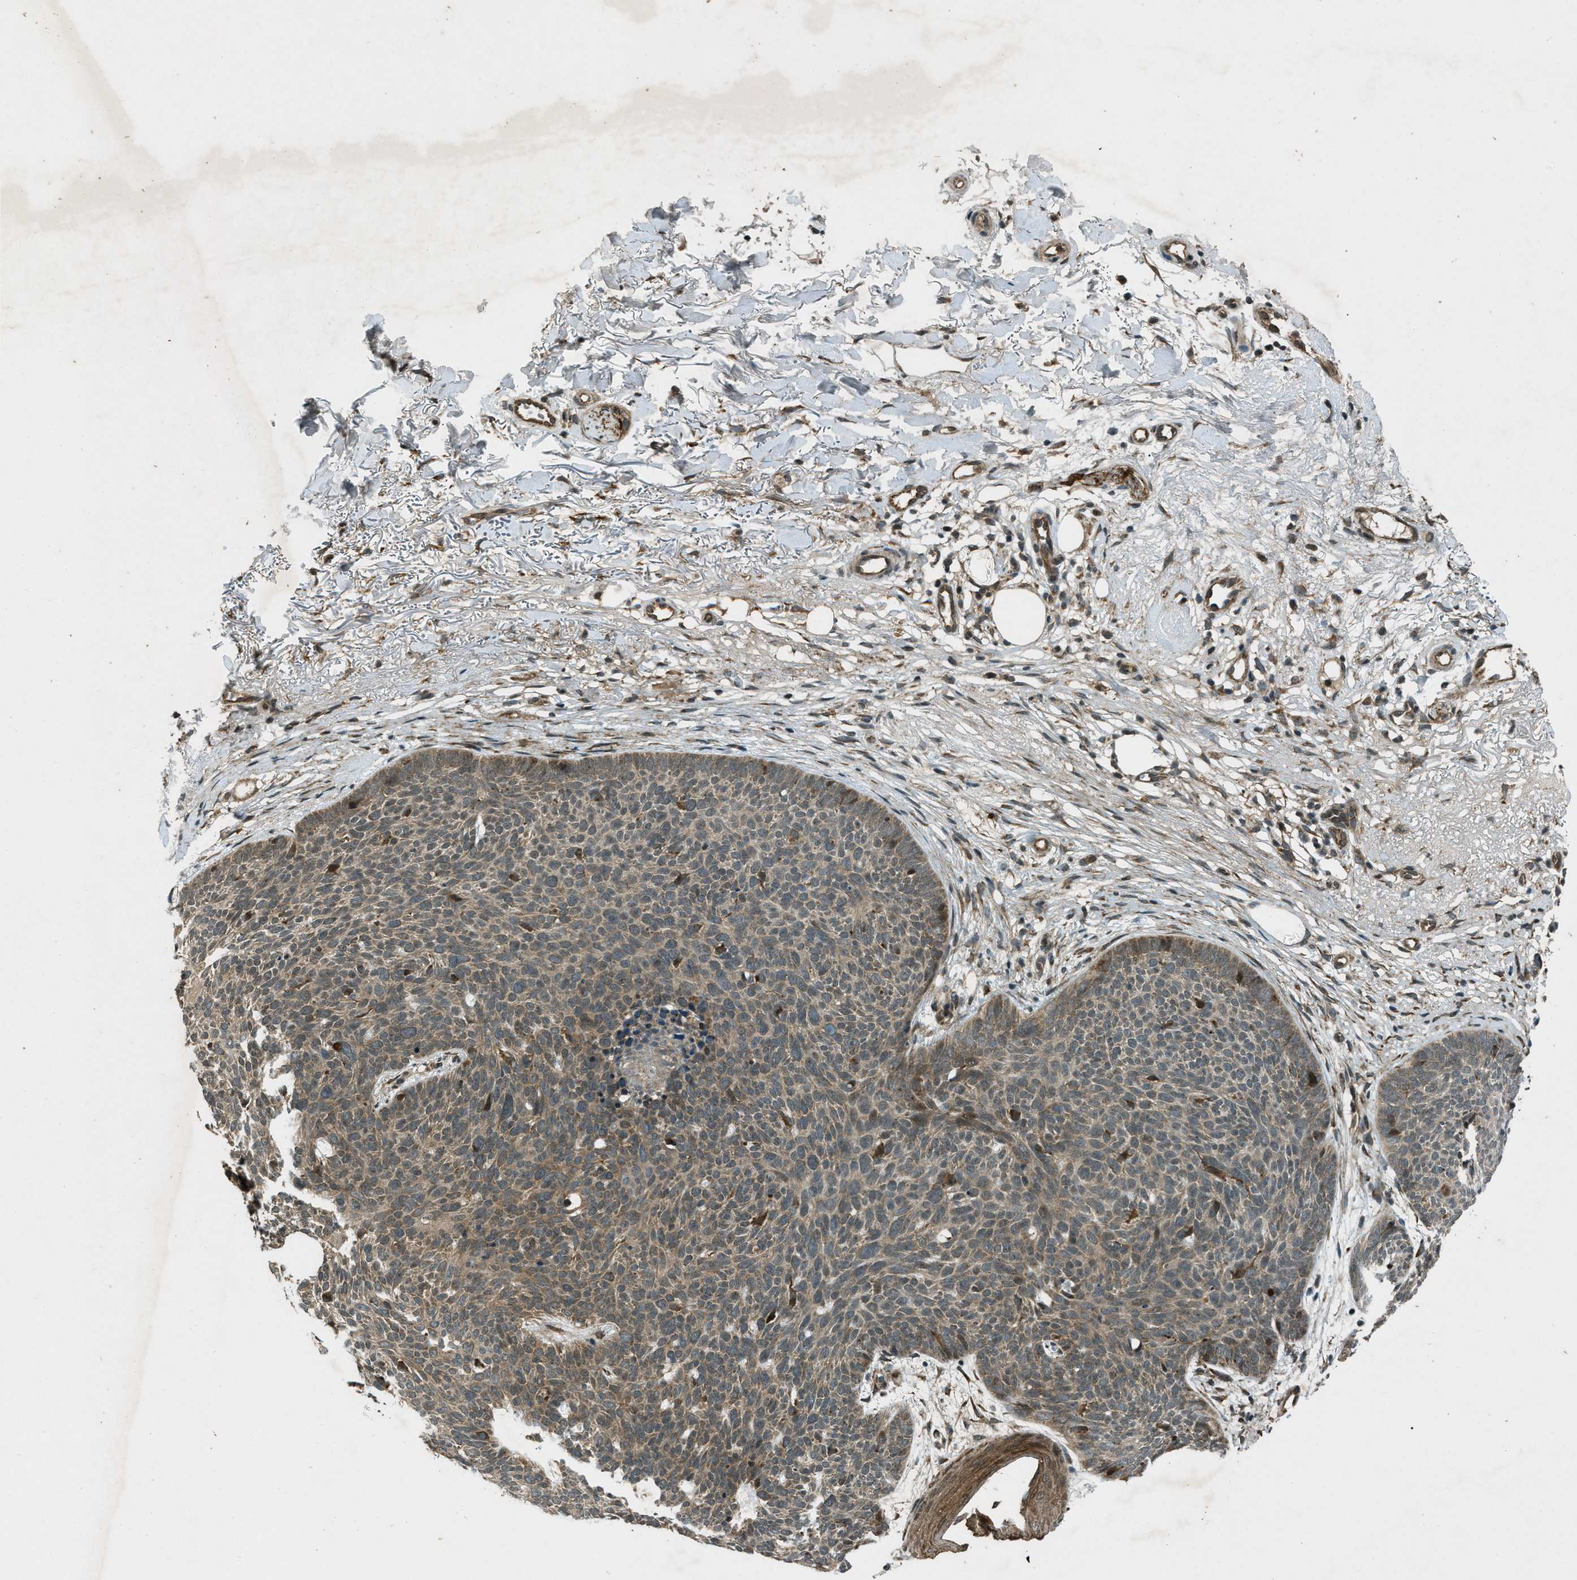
{"staining": {"intensity": "weak", "quantity": ">75%", "location": "cytoplasmic/membranous"}, "tissue": "skin cancer", "cell_type": "Tumor cells", "image_type": "cancer", "snomed": [{"axis": "morphology", "description": "Normal tissue, NOS"}, {"axis": "morphology", "description": "Basal cell carcinoma"}, {"axis": "topography", "description": "Skin"}], "caption": "The photomicrograph demonstrates staining of skin cancer, revealing weak cytoplasmic/membranous protein staining (brown color) within tumor cells.", "gene": "EIF2AK3", "patient": {"sex": "female", "age": 70}}